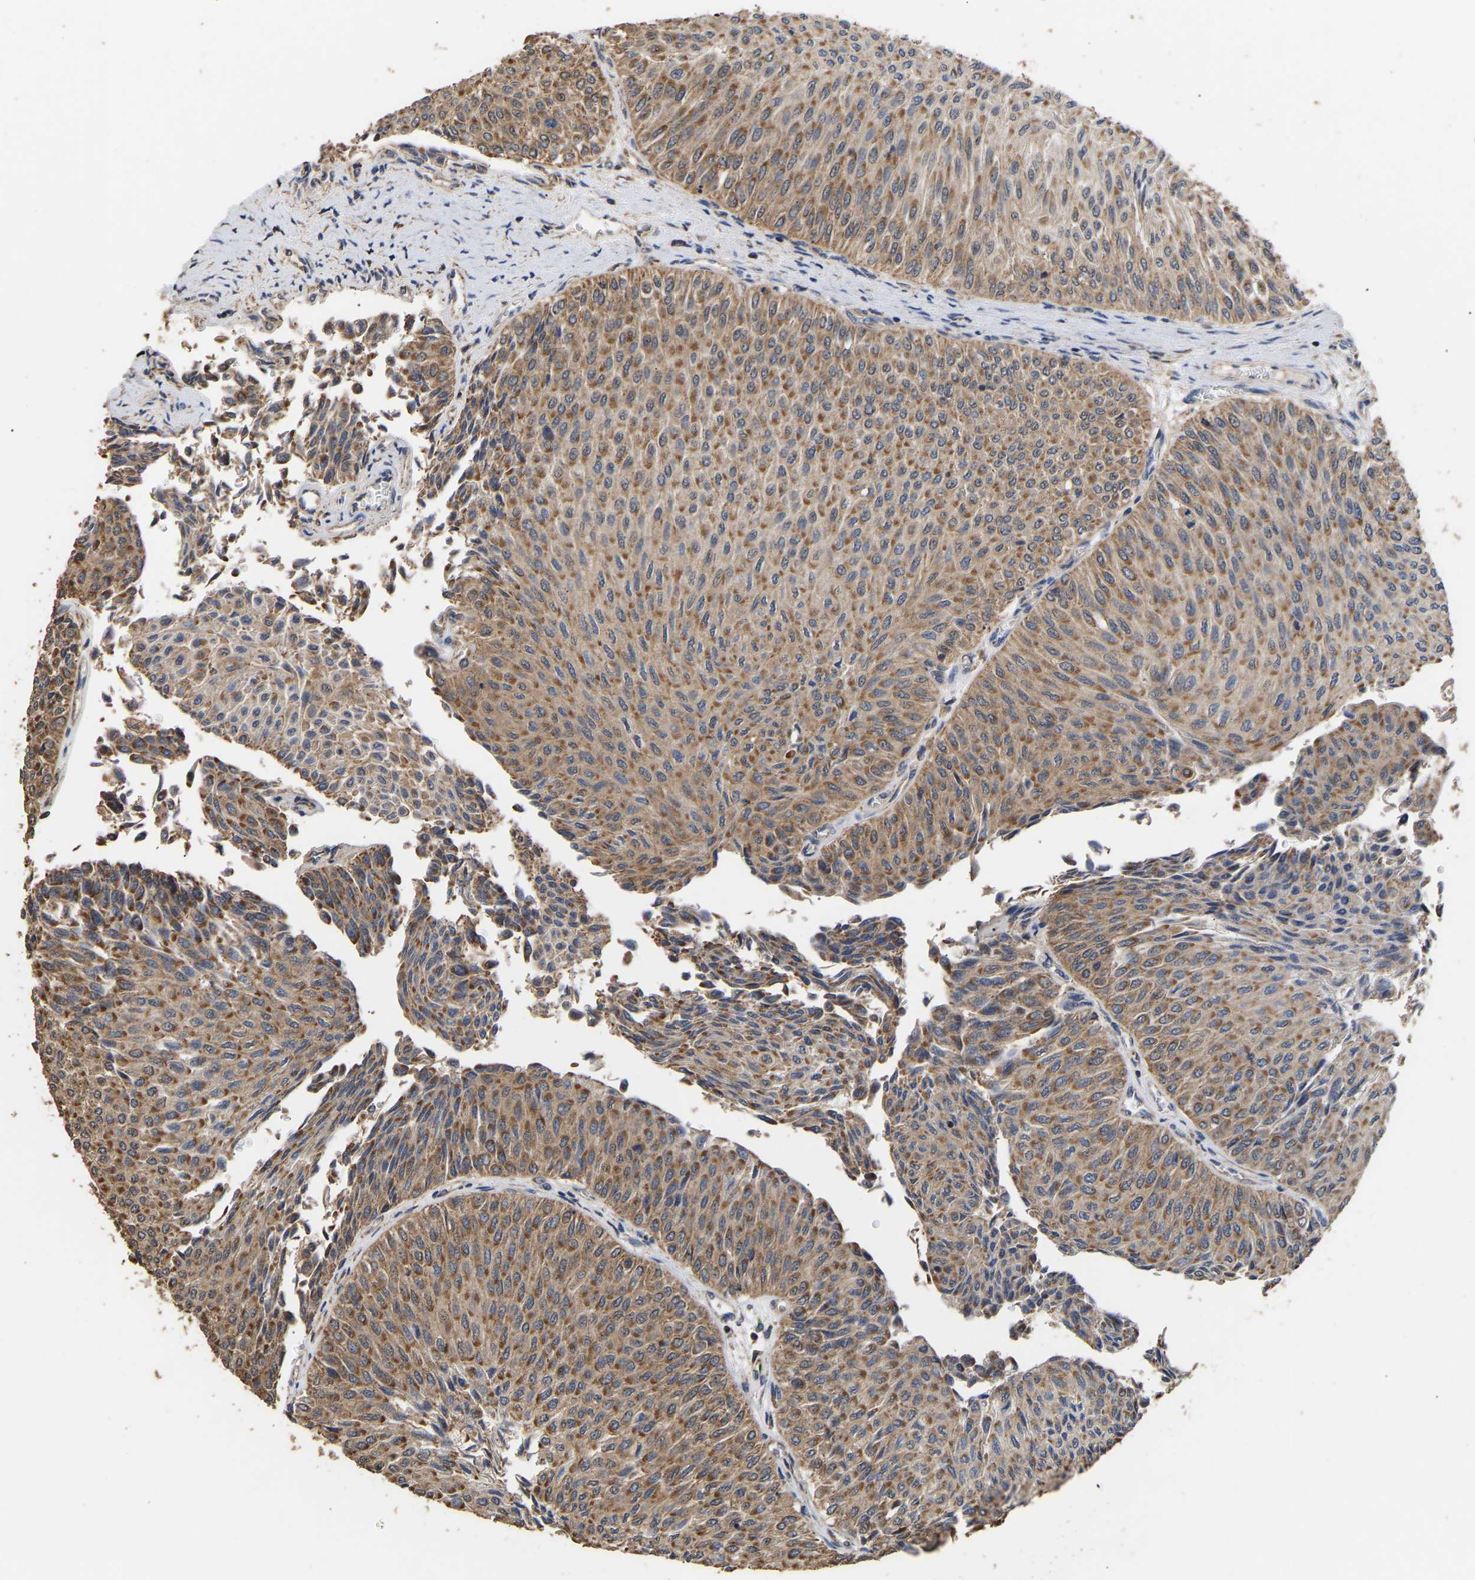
{"staining": {"intensity": "moderate", "quantity": ">75%", "location": "cytoplasmic/membranous"}, "tissue": "urothelial cancer", "cell_type": "Tumor cells", "image_type": "cancer", "snomed": [{"axis": "morphology", "description": "Urothelial carcinoma, Low grade"}, {"axis": "topography", "description": "Urinary bladder"}], "caption": "Moderate cytoplasmic/membranous staining for a protein is identified in approximately >75% of tumor cells of low-grade urothelial carcinoma using immunohistochemistry (IHC).", "gene": "ZNF26", "patient": {"sex": "male", "age": 78}}